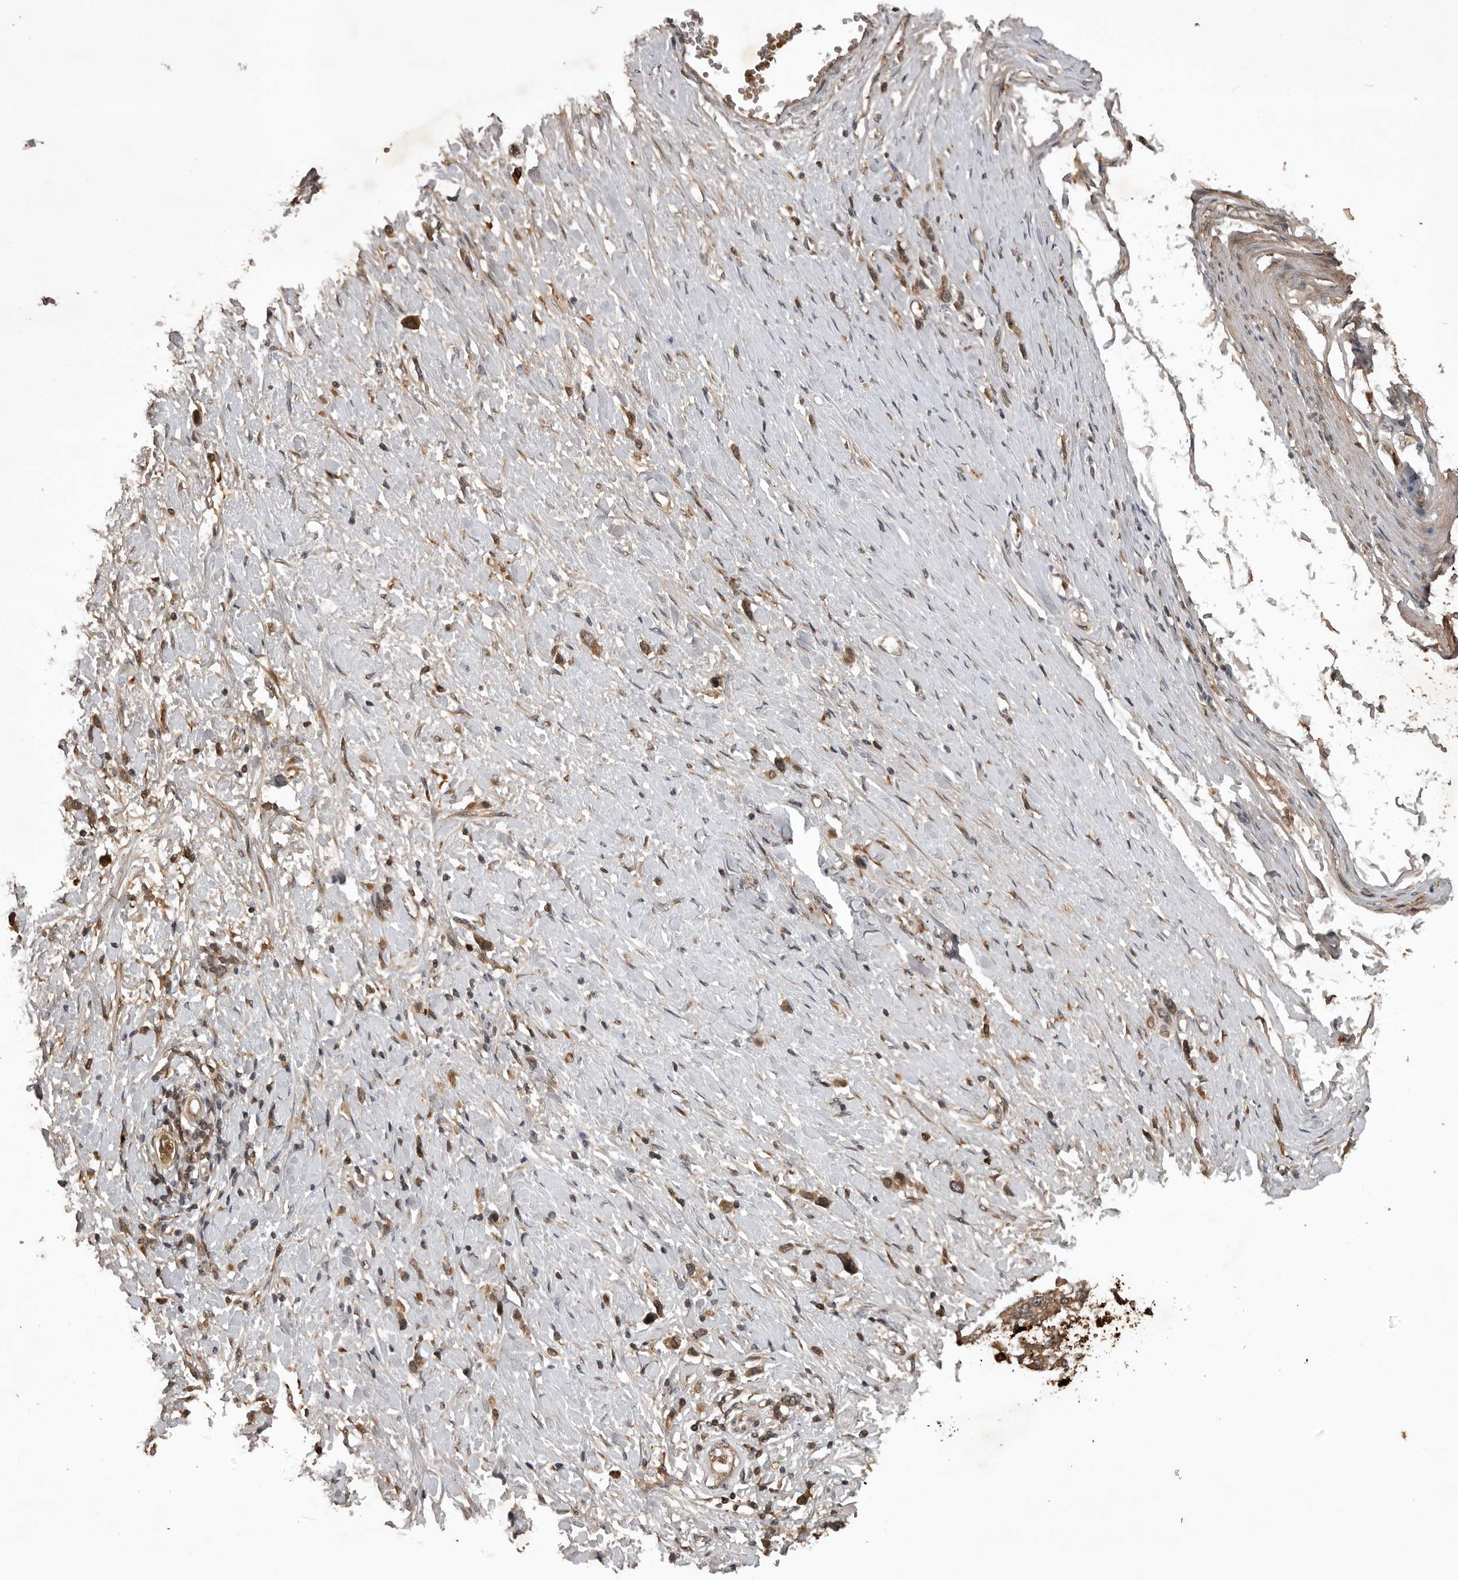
{"staining": {"intensity": "moderate", "quantity": ">75%", "location": "cytoplasmic/membranous,nuclear"}, "tissue": "stomach cancer", "cell_type": "Tumor cells", "image_type": "cancer", "snomed": [{"axis": "morphology", "description": "Adenocarcinoma, NOS"}, {"axis": "topography", "description": "Stomach"}], "caption": "A photomicrograph showing moderate cytoplasmic/membranous and nuclear expression in about >75% of tumor cells in adenocarcinoma (stomach), as visualized by brown immunohistochemical staining.", "gene": "AKAP7", "patient": {"sex": "female", "age": 65}}